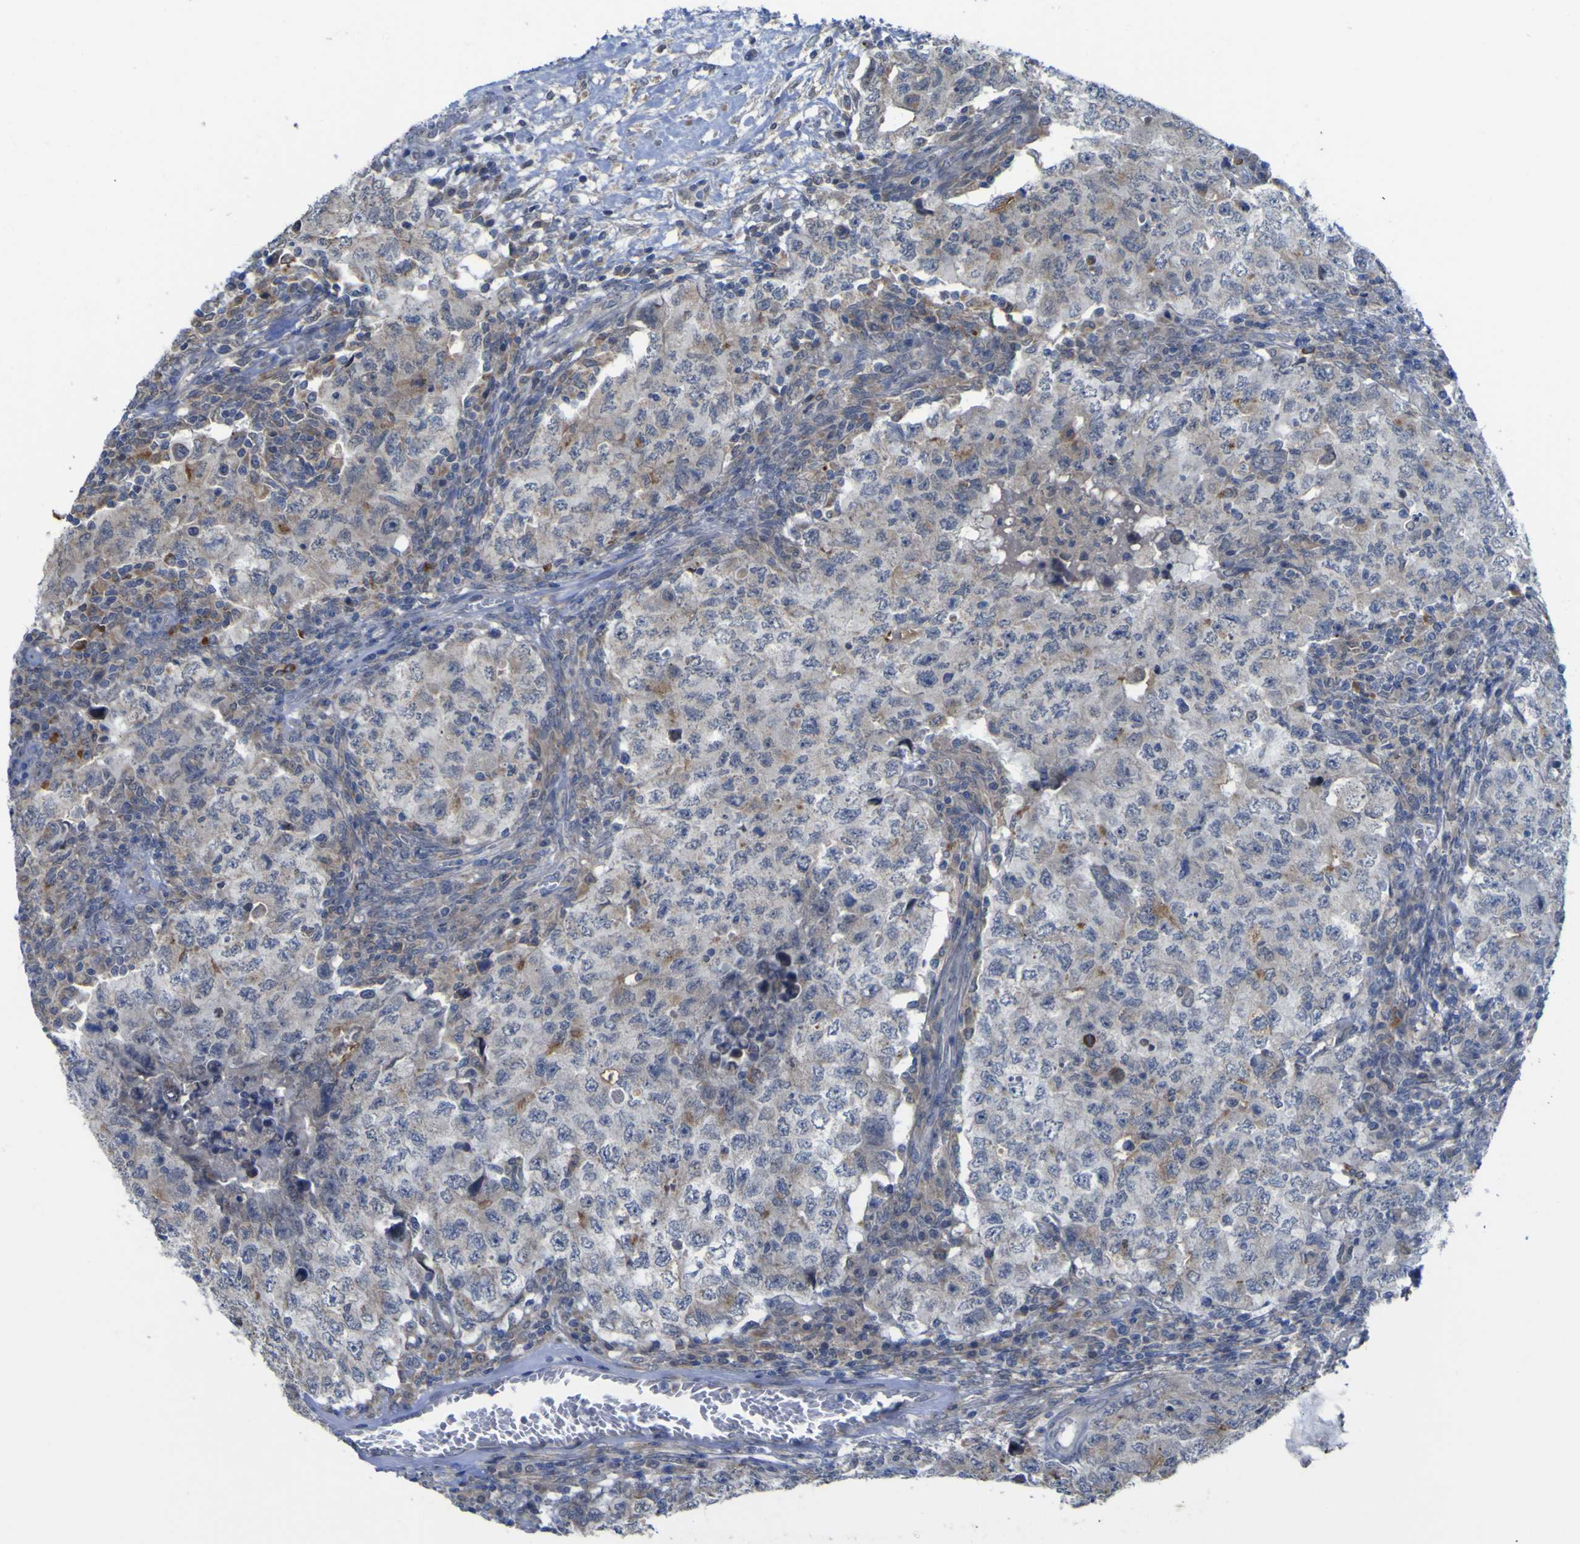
{"staining": {"intensity": "weak", "quantity": "<25%", "location": "cytoplasmic/membranous"}, "tissue": "testis cancer", "cell_type": "Tumor cells", "image_type": "cancer", "snomed": [{"axis": "morphology", "description": "Carcinoma, Embryonal, NOS"}, {"axis": "topography", "description": "Testis"}], "caption": "Photomicrograph shows no protein expression in tumor cells of testis embryonal carcinoma tissue.", "gene": "TNFRSF11A", "patient": {"sex": "male", "age": 26}}